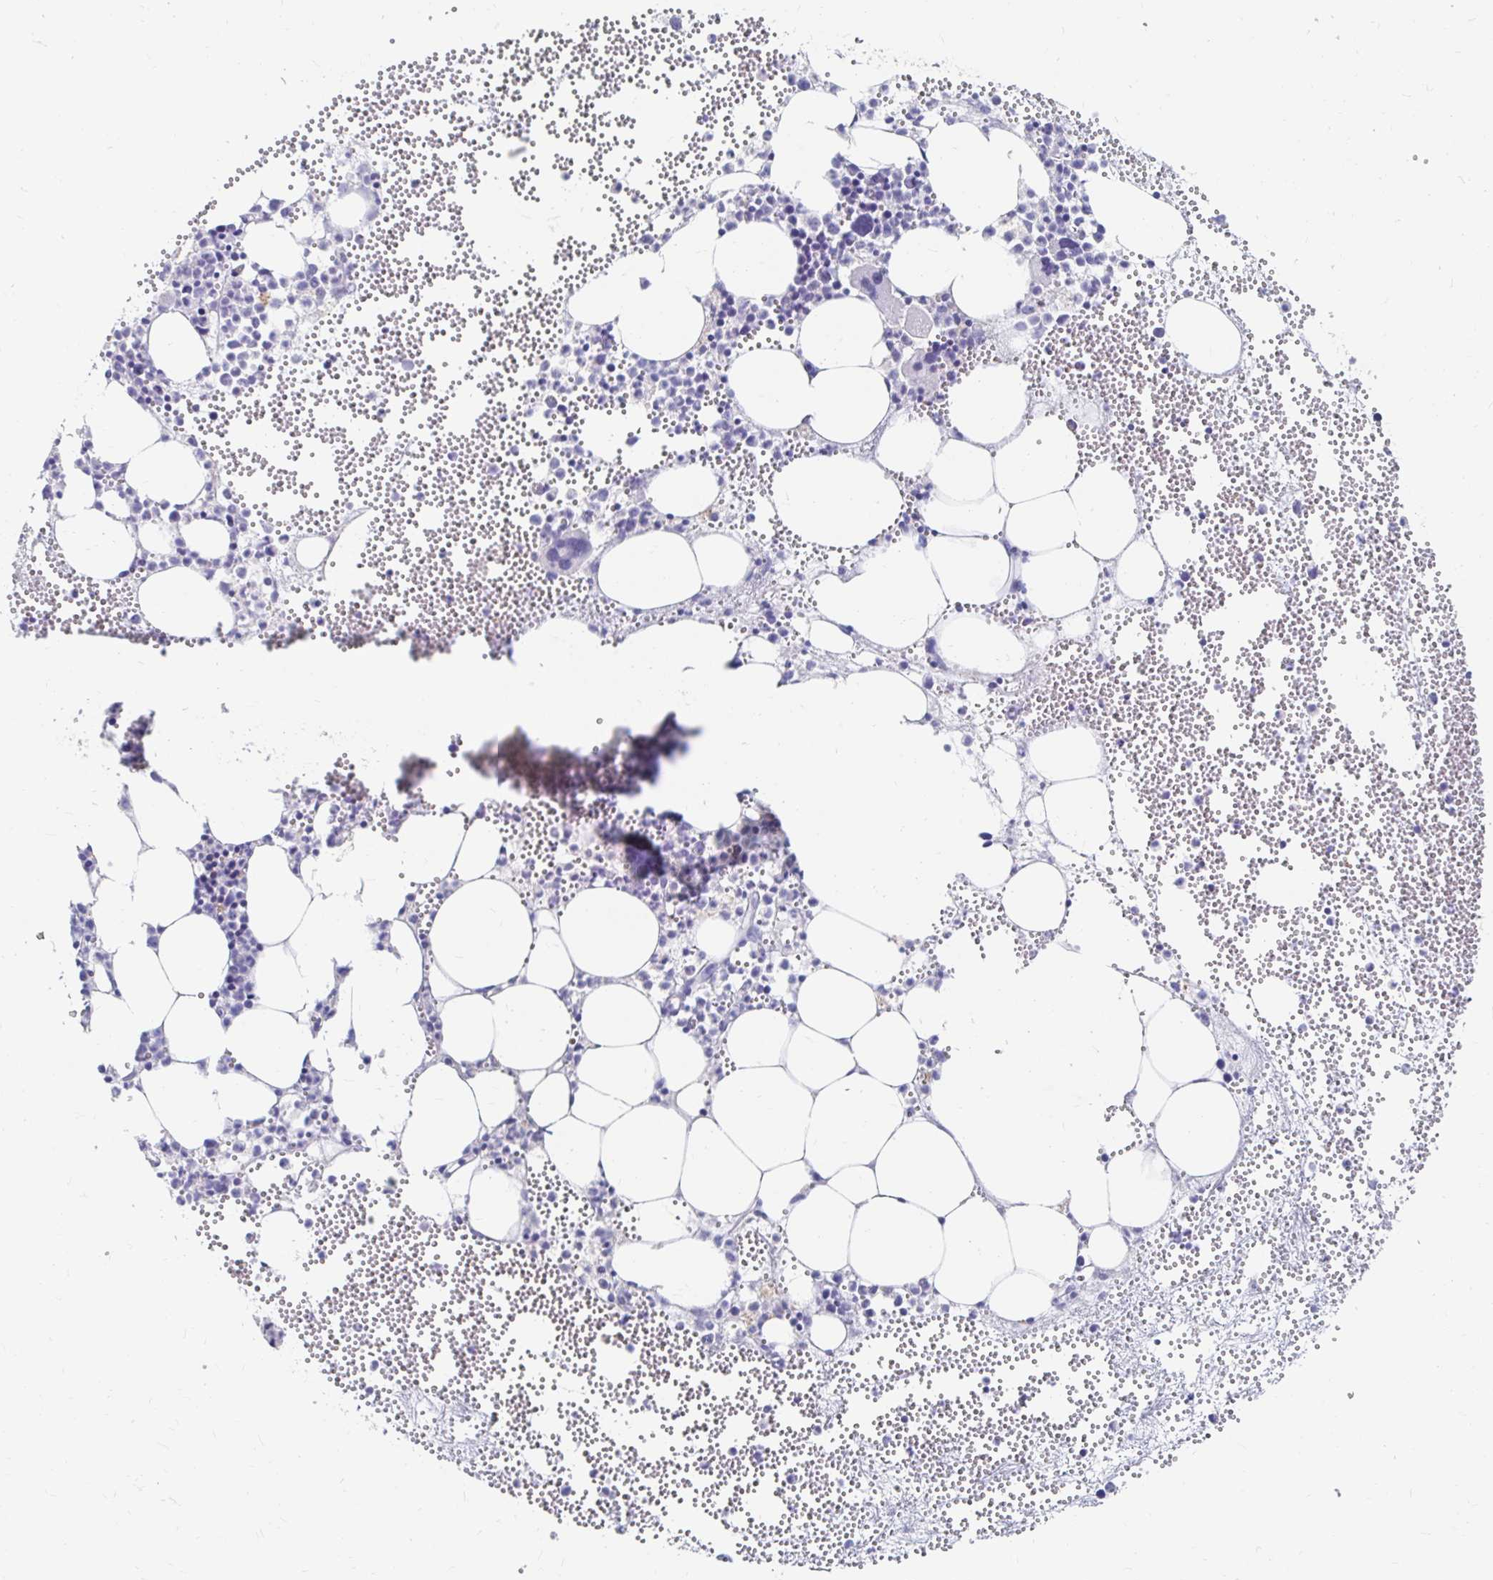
{"staining": {"intensity": "negative", "quantity": "none", "location": "none"}, "tissue": "bone marrow", "cell_type": "Hematopoietic cells", "image_type": "normal", "snomed": [{"axis": "morphology", "description": "Normal tissue, NOS"}, {"axis": "topography", "description": "Bone marrow"}], "caption": "The immunohistochemistry histopathology image has no significant staining in hematopoietic cells of bone marrow. (IHC, brightfield microscopy, high magnification).", "gene": "LAMC3", "patient": {"sex": "female", "age": 57}}